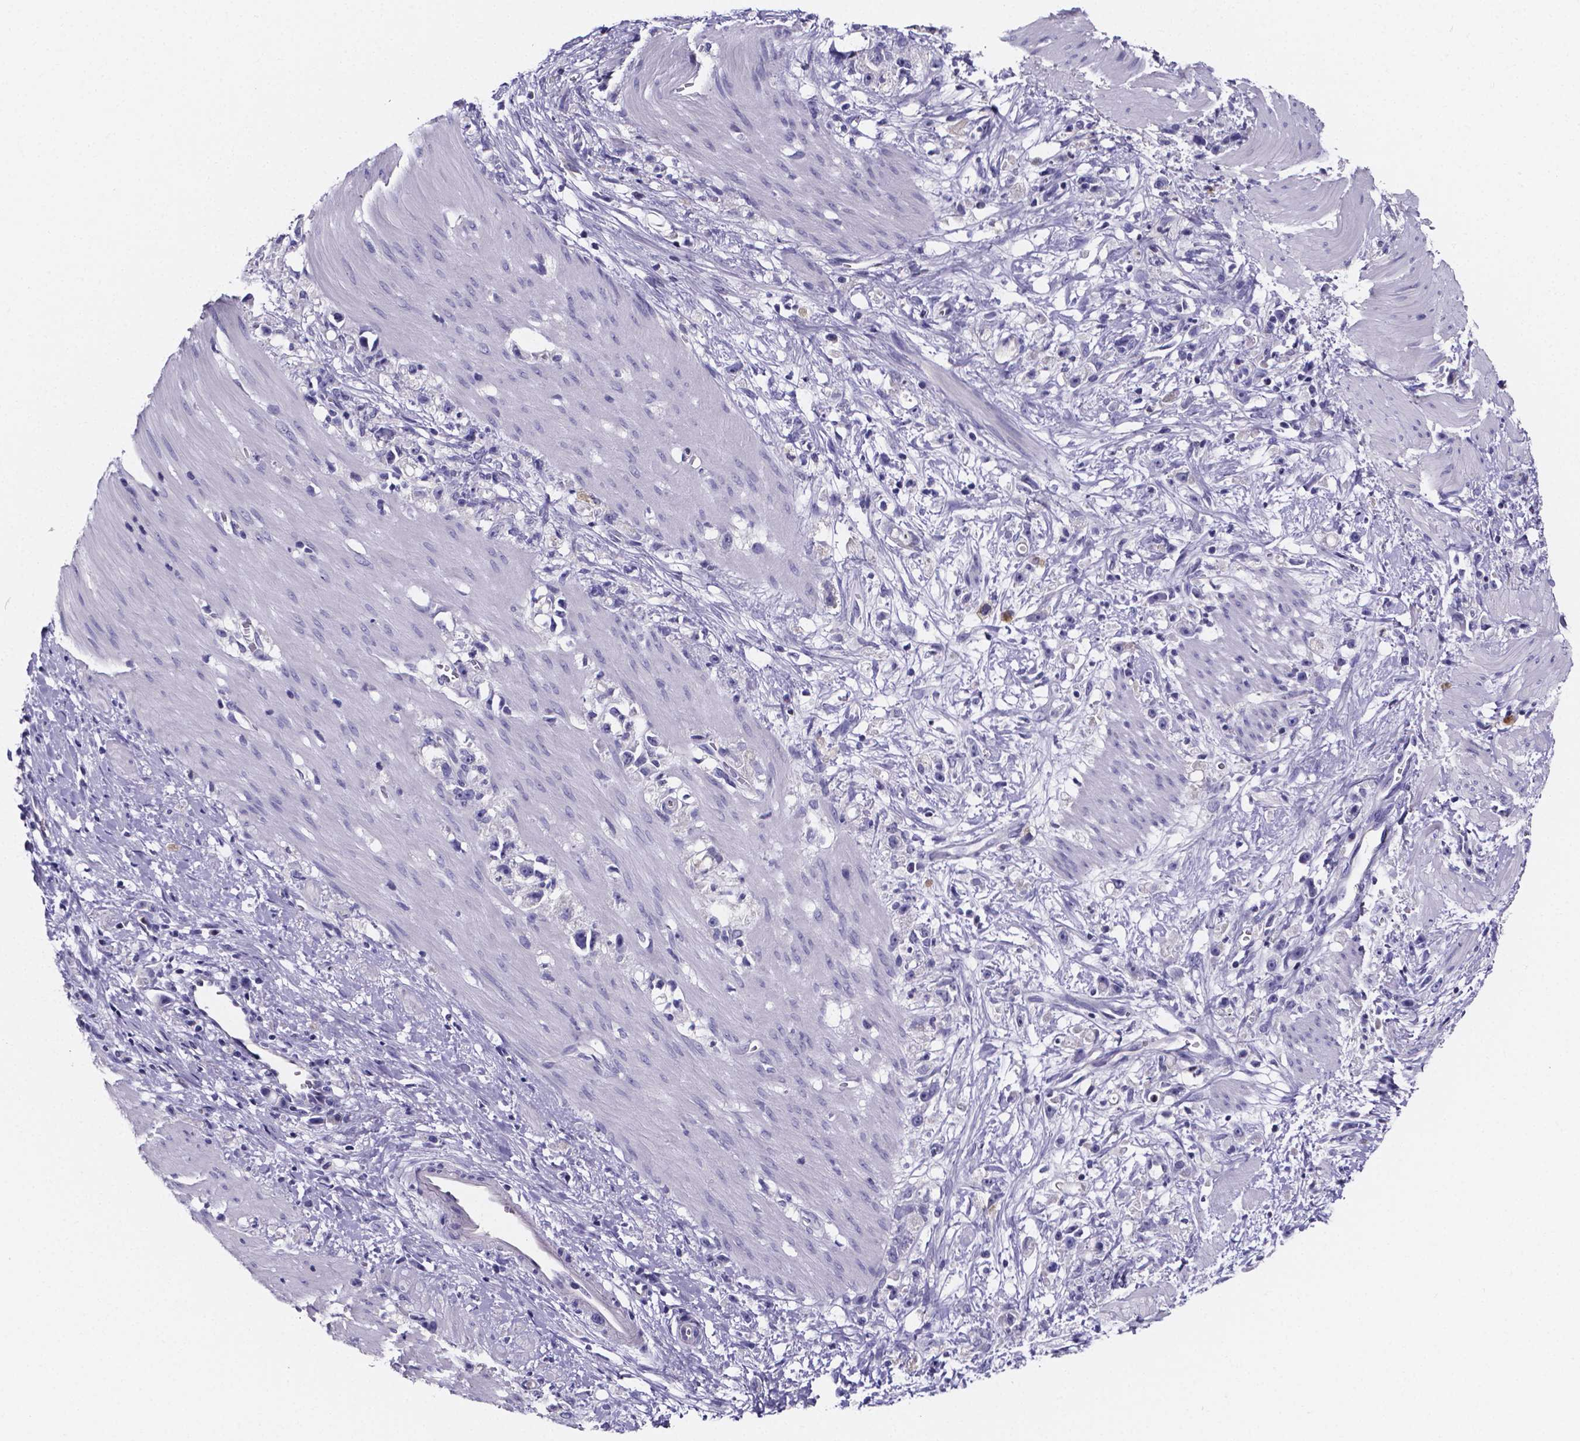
{"staining": {"intensity": "negative", "quantity": "none", "location": "none"}, "tissue": "stomach cancer", "cell_type": "Tumor cells", "image_type": "cancer", "snomed": [{"axis": "morphology", "description": "Adenocarcinoma, NOS"}, {"axis": "topography", "description": "Stomach"}], "caption": "Immunohistochemical staining of adenocarcinoma (stomach) demonstrates no significant staining in tumor cells. (Brightfield microscopy of DAB IHC at high magnification).", "gene": "IZUMO1", "patient": {"sex": "female", "age": 59}}